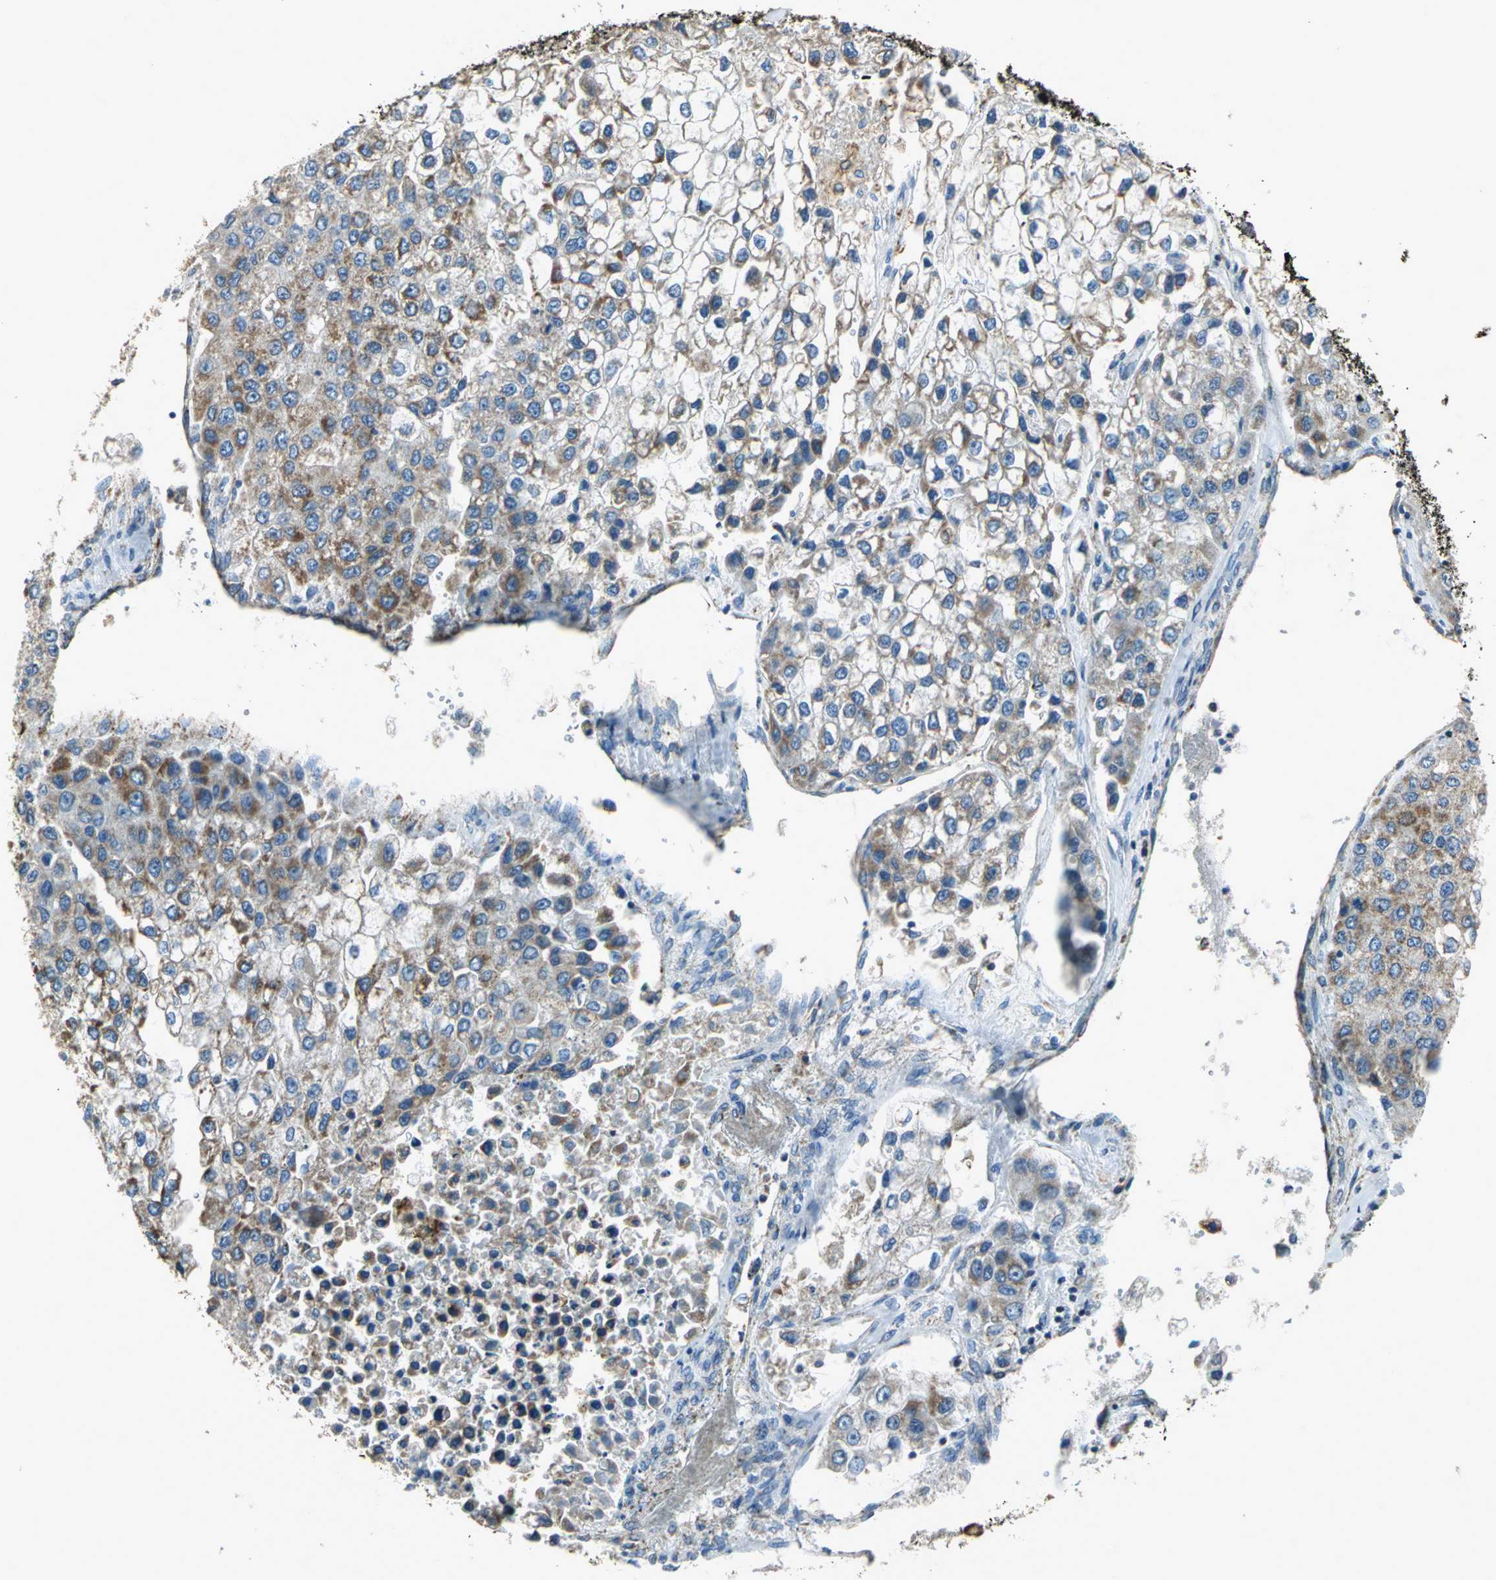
{"staining": {"intensity": "moderate", "quantity": "25%-75%", "location": "cytoplasmic/membranous"}, "tissue": "liver cancer", "cell_type": "Tumor cells", "image_type": "cancer", "snomed": [{"axis": "morphology", "description": "Carcinoma, Hepatocellular, NOS"}, {"axis": "topography", "description": "Liver"}], "caption": "Liver cancer tissue demonstrates moderate cytoplasmic/membranous staining in about 25%-75% of tumor cells, visualized by immunohistochemistry. The staining is performed using DAB brown chromogen to label protein expression. The nuclei are counter-stained blue using hematoxylin.", "gene": "NDUFB5", "patient": {"sex": "female", "age": 66}}